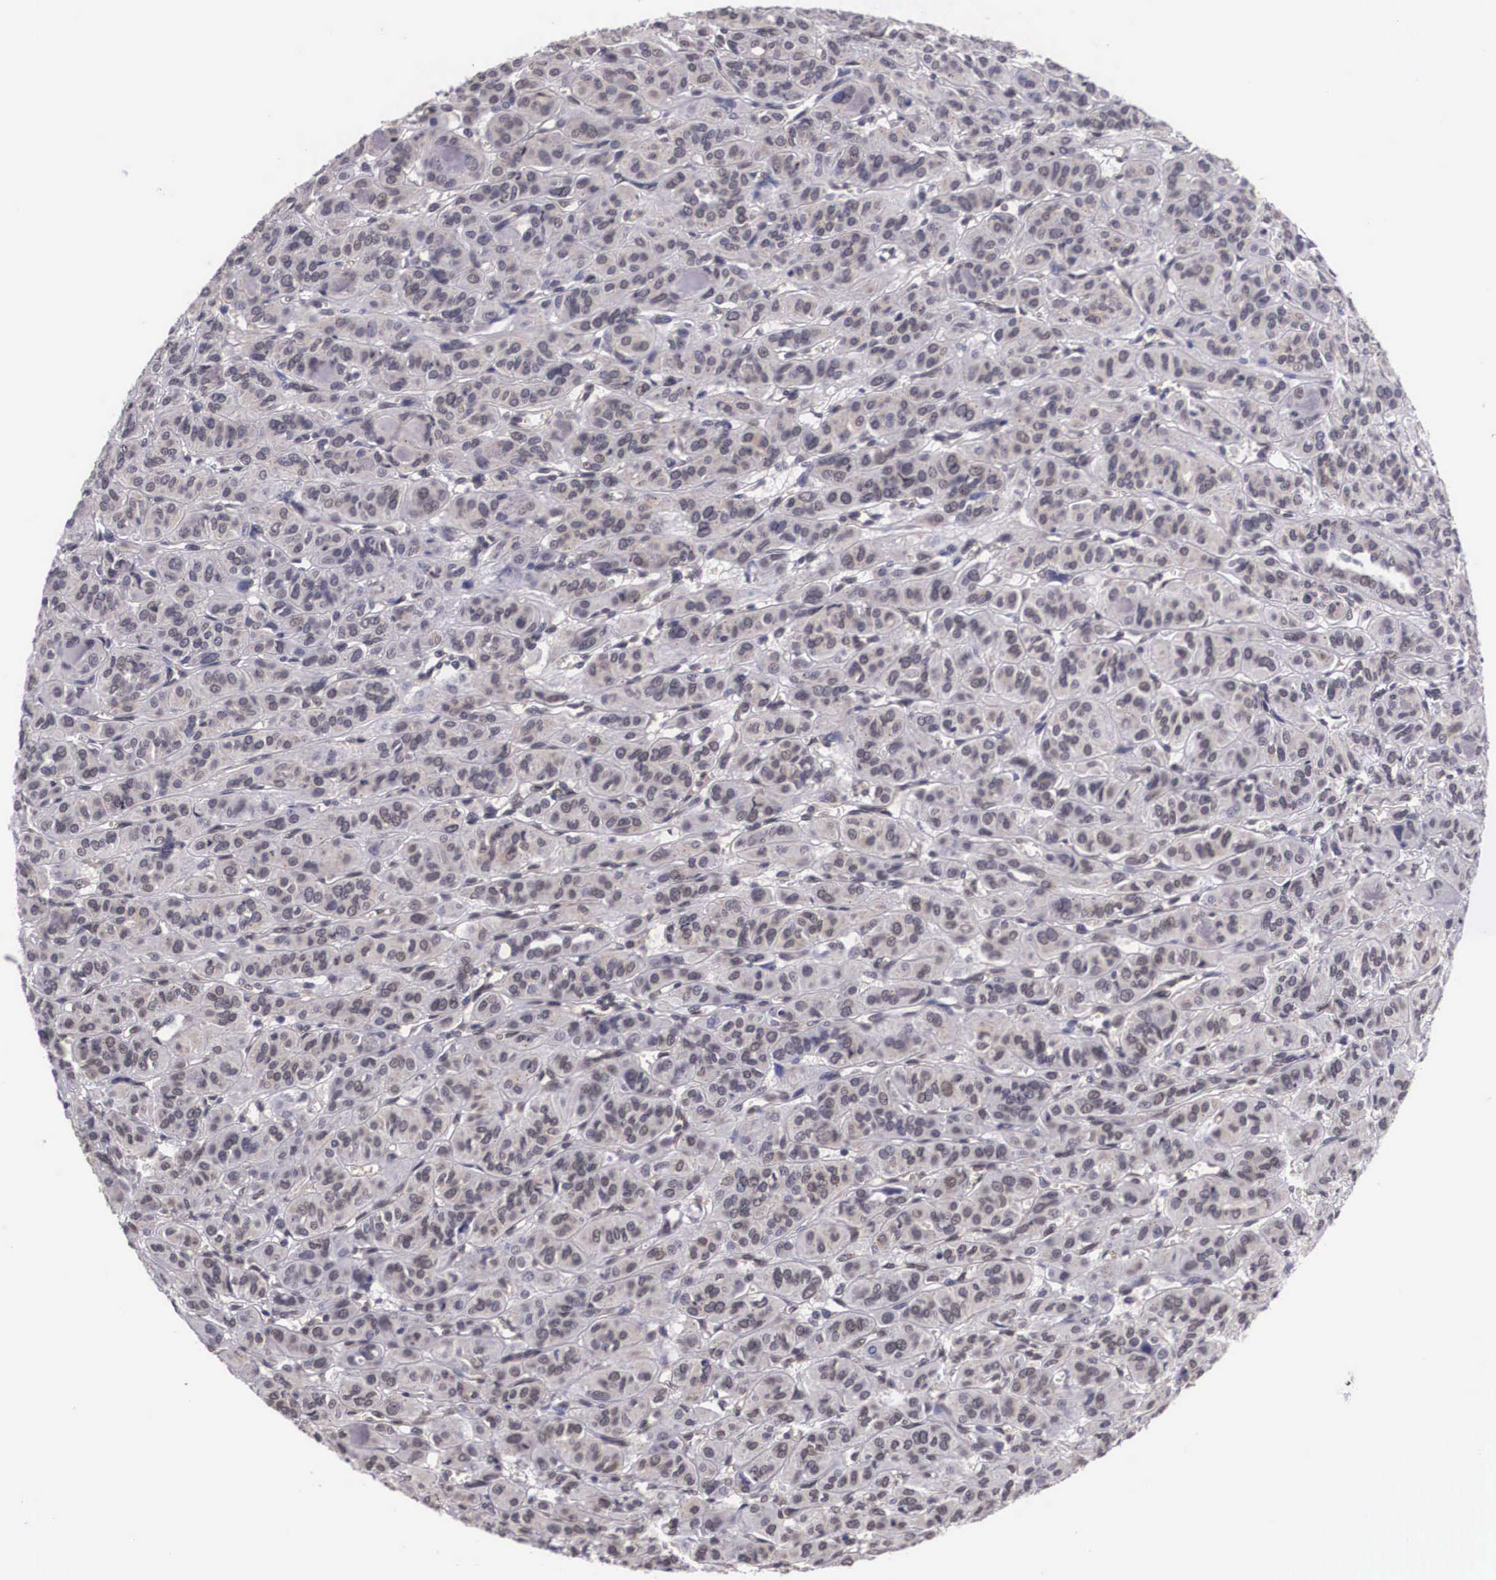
{"staining": {"intensity": "weak", "quantity": "25%-75%", "location": "cytoplasmic/membranous"}, "tissue": "thyroid cancer", "cell_type": "Tumor cells", "image_type": "cancer", "snomed": [{"axis": "morphology", "description": "Follicular adenoma carcinoma, NOS"}, {"axis": "topography", "description": "Thyroid gland"}], "caption": "Immunohistochemical staining of human thyroid cancer reveals low levels of weak cytoplasmic/membranous staining in approximately 25%-75% of tumor cells.", "gene": "OTX2", "patient": {"sex": "female", "age": 71}}